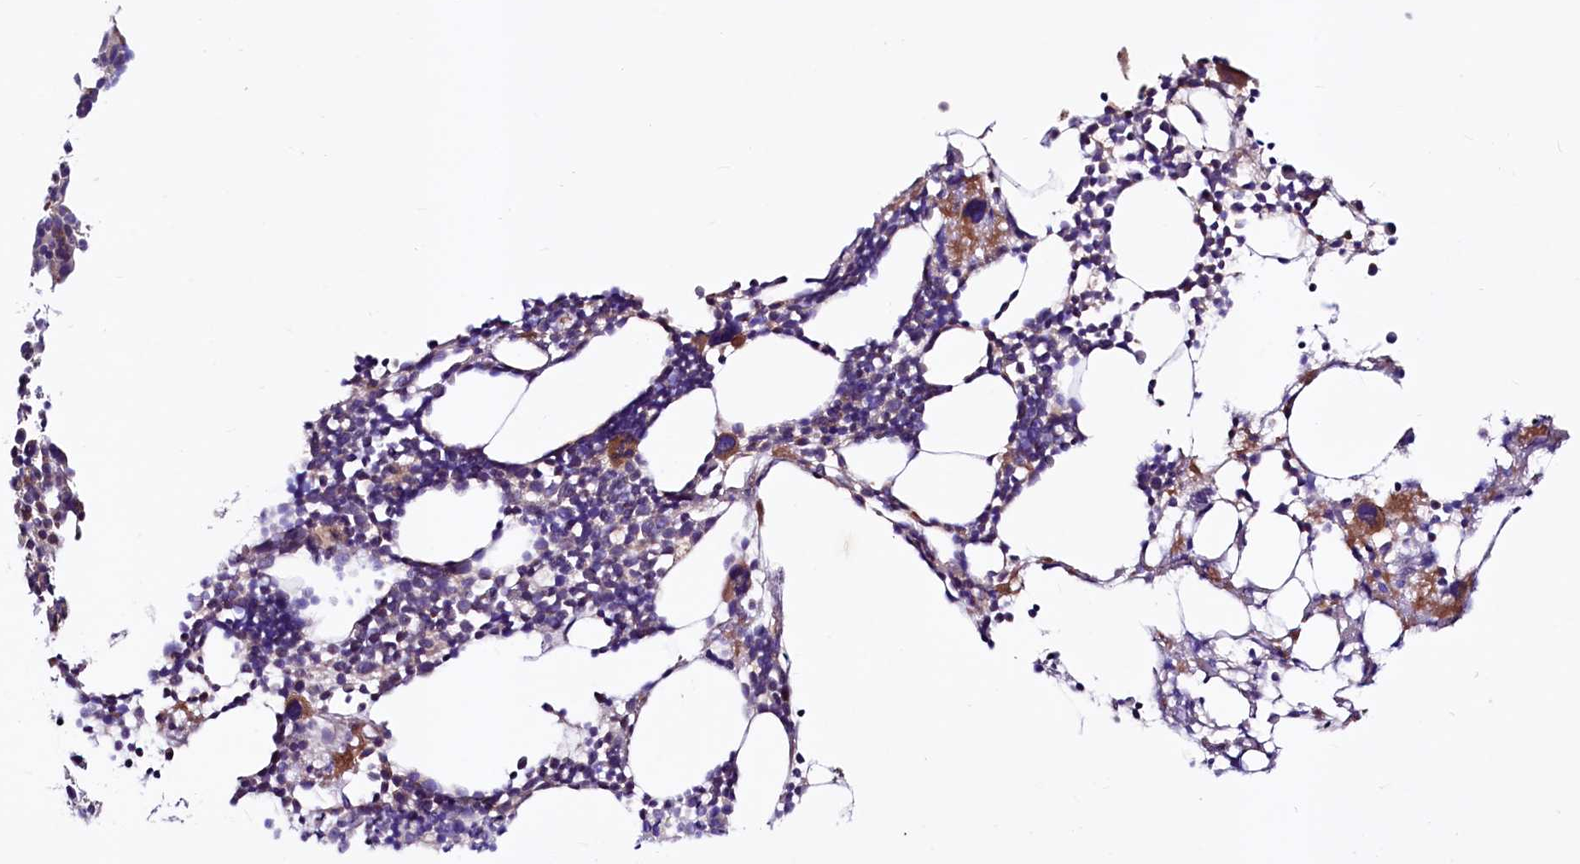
{"staining": {"intensity": "moderate", "quantity": "<25%", "location": "cytoplasmic/membranous"}, "tissue": "bone marrow", "cell_type": "Hematopoietic cells", "image_type": "normal", "snomed": [{"axis": "morphology", "description": "Normal tissue, NOS"}, {"axis": "topography", "description": "Bone marrow"}], "caption": "Immunohistochemical staining of unremarkable human bone marrow exhibits low levels of moderate cytoplasmic/membranous positivity in about <25% of hematopoietic cells.", "gene": "CIAO3", "patient": {"sex": "female", "age": 52}}